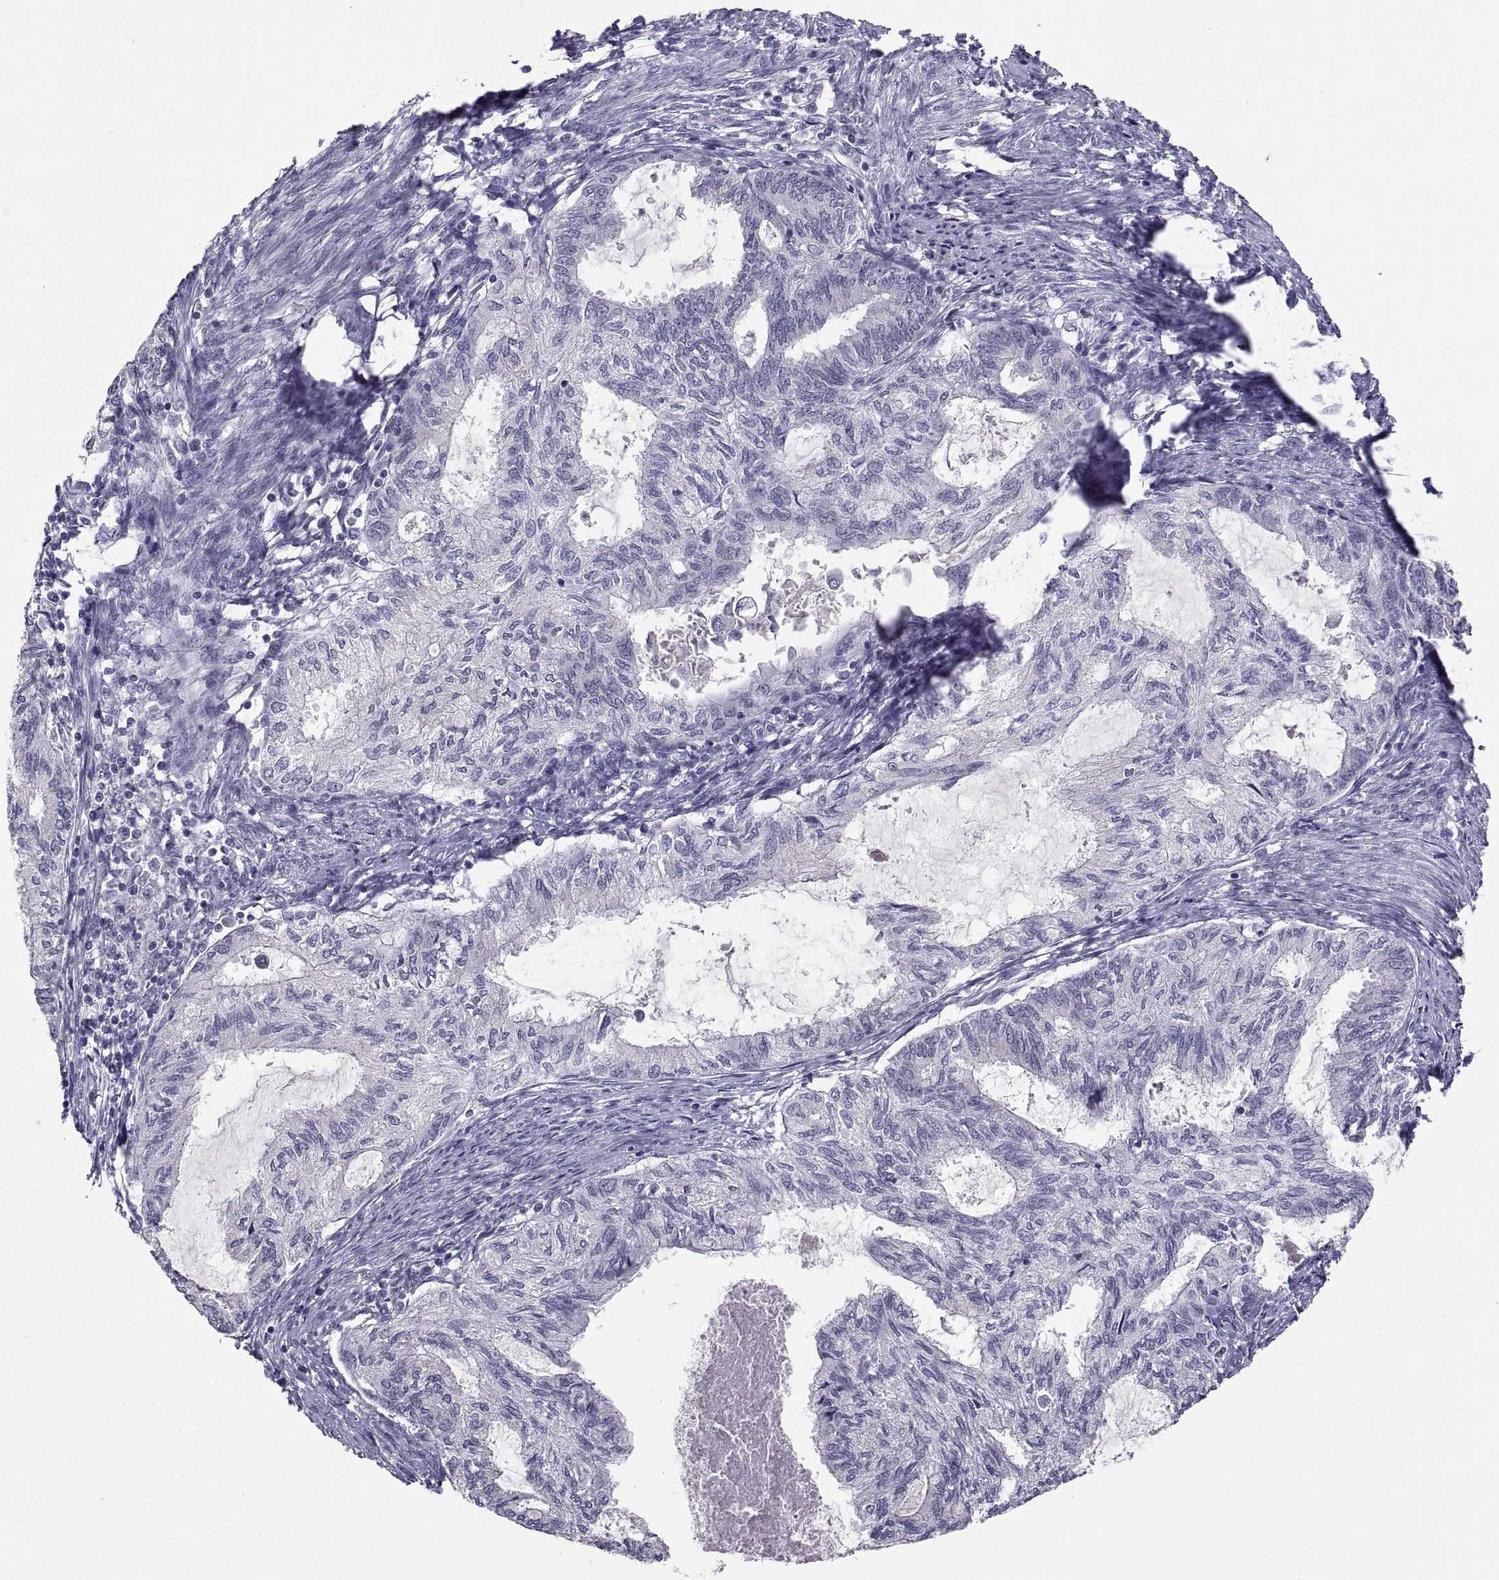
{"staining": {"intensity": "negative", "quantity": "none", "location": "none"}, "tissue": "endometrial cancer", "cell_type": "Tumor cells", "image_type": "cancer", "snomed": [{"axis": "morphology", "description": "Adenocarcinoma, NOS"}, {"axis": "topography", "description": "Endometrium"}], "caption": "Immunohistochemical staining of adenocarcinoma (endometrial) displays no significant expression in tumor cells.", "gene": "SOX21", "patient": {"sex": "female", "age": 86}}